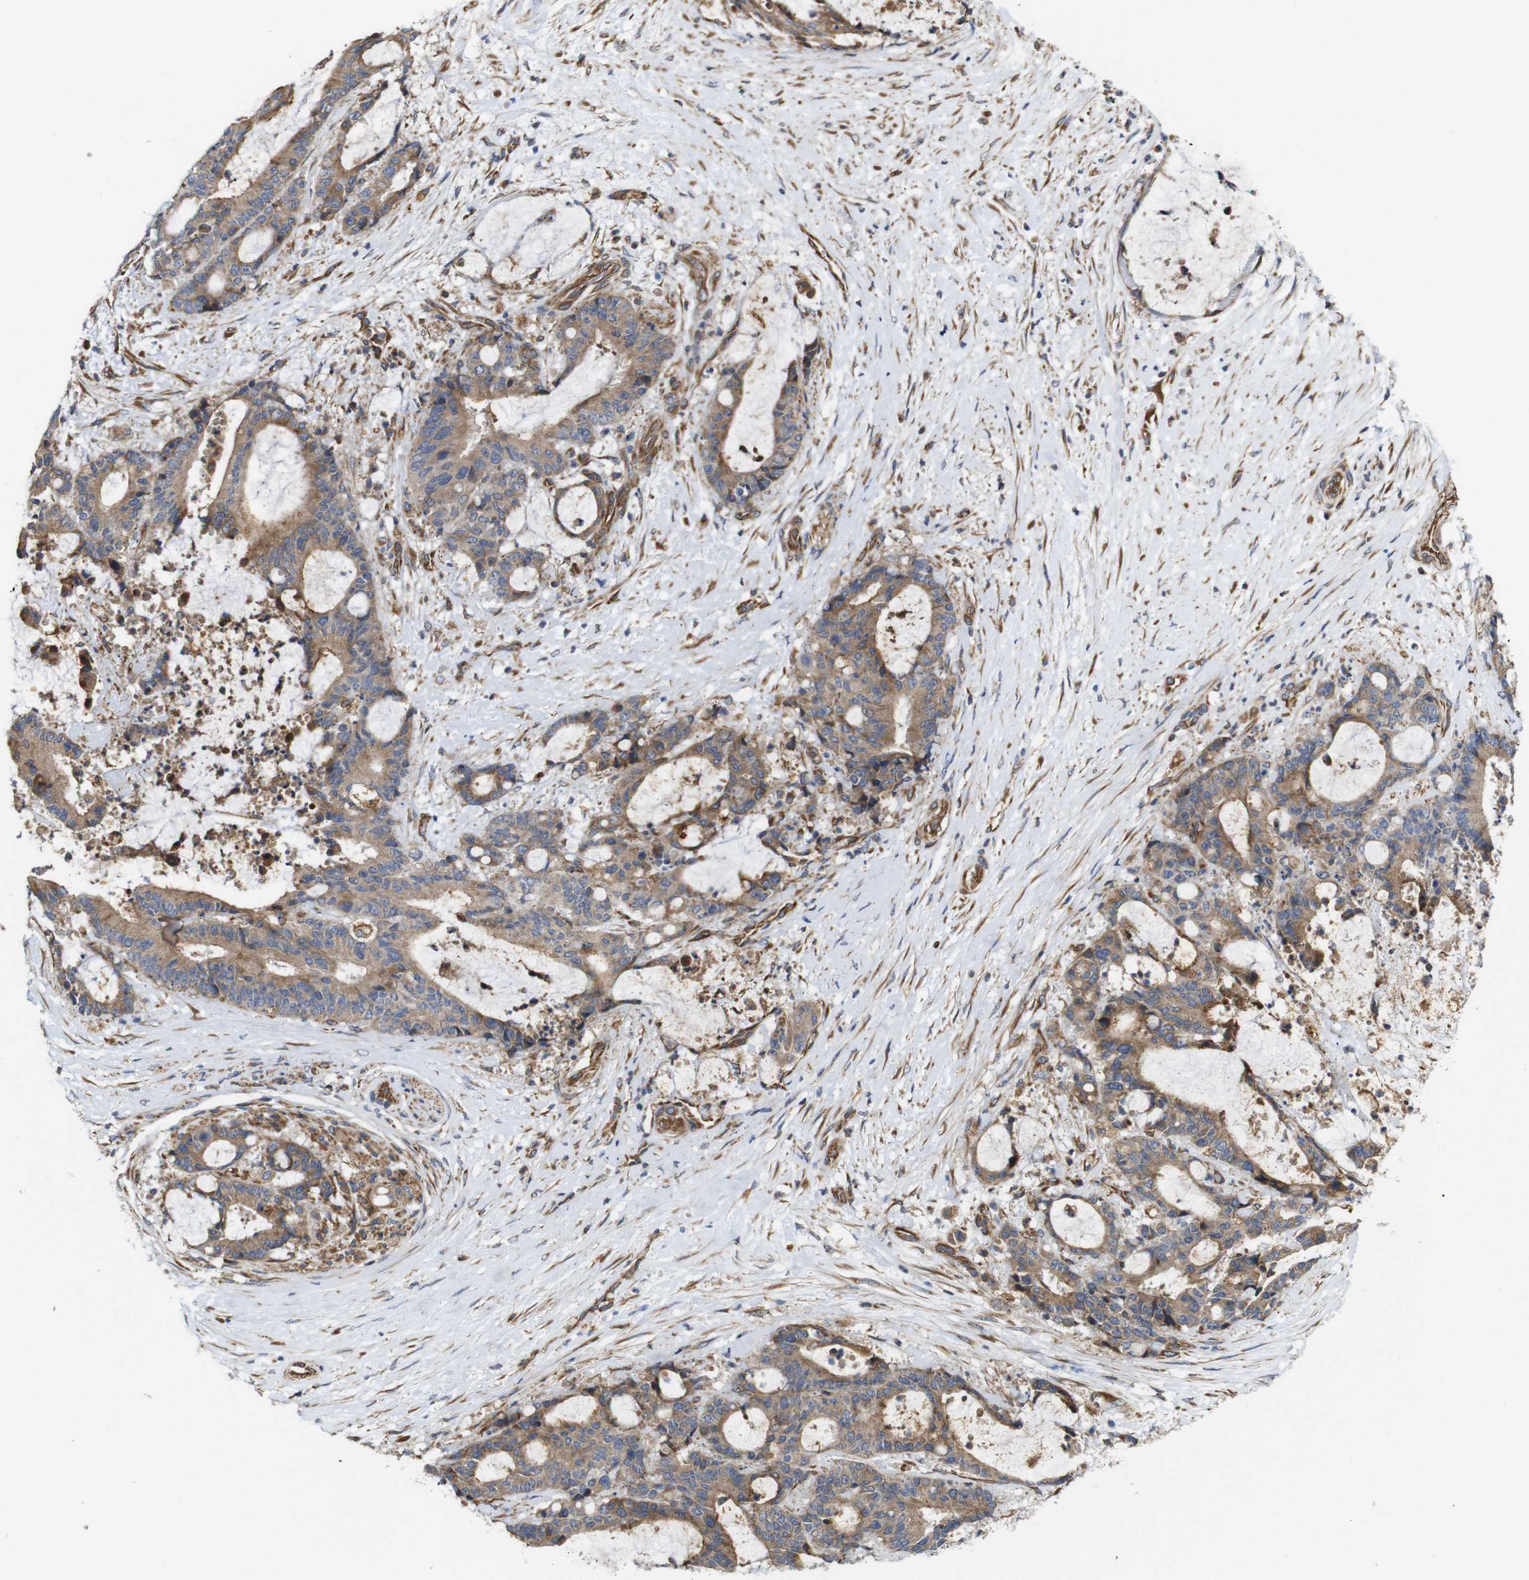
{"staining": {"intensity": "moderate", "quantity": ">75%", "location": "cytoplasmic/membranous"}, "tissue": "liver cancer", "cell_type": "Tumor cells", "image_type": "cancer", "snomed": [{"axis": "morphology", "description": "Normal tissue, NOS"}, {"axis": "morphology", "description": "Cholangiocarcinoma"}, {"axis": "topography", "description": "Liver"}, {"axis": "topography", "description": "Peripheral nerve tissue"}], "caption": "Human liver cancer (cholangiocarcinoma) stained with a protein marker shows moderate staining in tumor cells.", "gene": "POMK", "patient": {"sex": "female", "age": 73}}